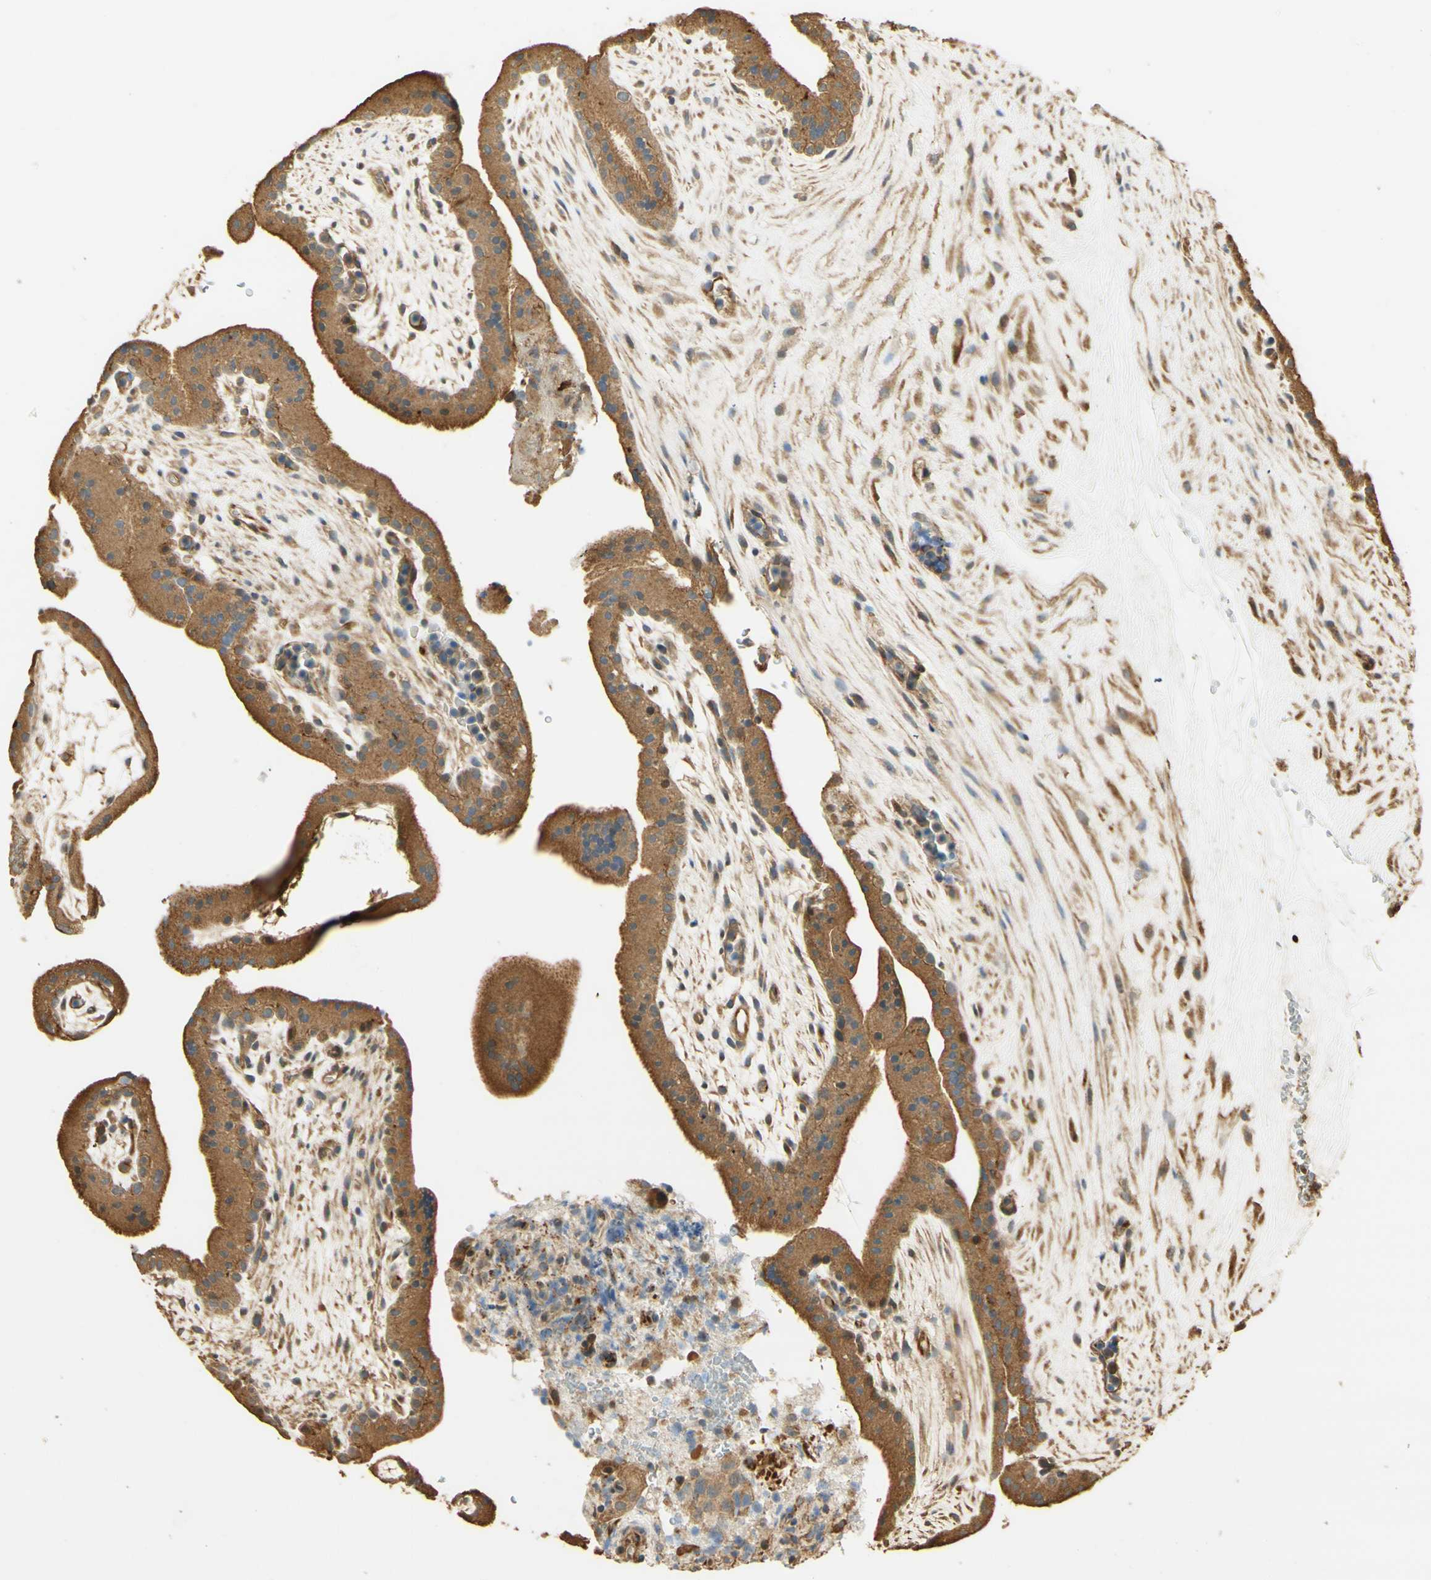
{"staining": {"intensity": "weak", "quantity": ">75%", "location": "cytoplasmic/membranous"}, "tissue": "placenta", "cell_type": "Decidual cells", "image_type": "normal", "snomed": [{"axis": "morphology", "description": "Normal tissue, NOS"}, {"axis": "topography", "description": "Placenta"}], "caption": "Placenta was stained to show a protein in brown. There is low levels of weak cytoplasmic/membranous expression in about >75% of decidual cells. The staining was performed using DAB (3,3'-diaminobenzidine), with brown indicating positive protein expression. Nuclei are stained blue with hematoxylin.", "gene": "AGER", "patient": {"sex": "female", "age": 19}}